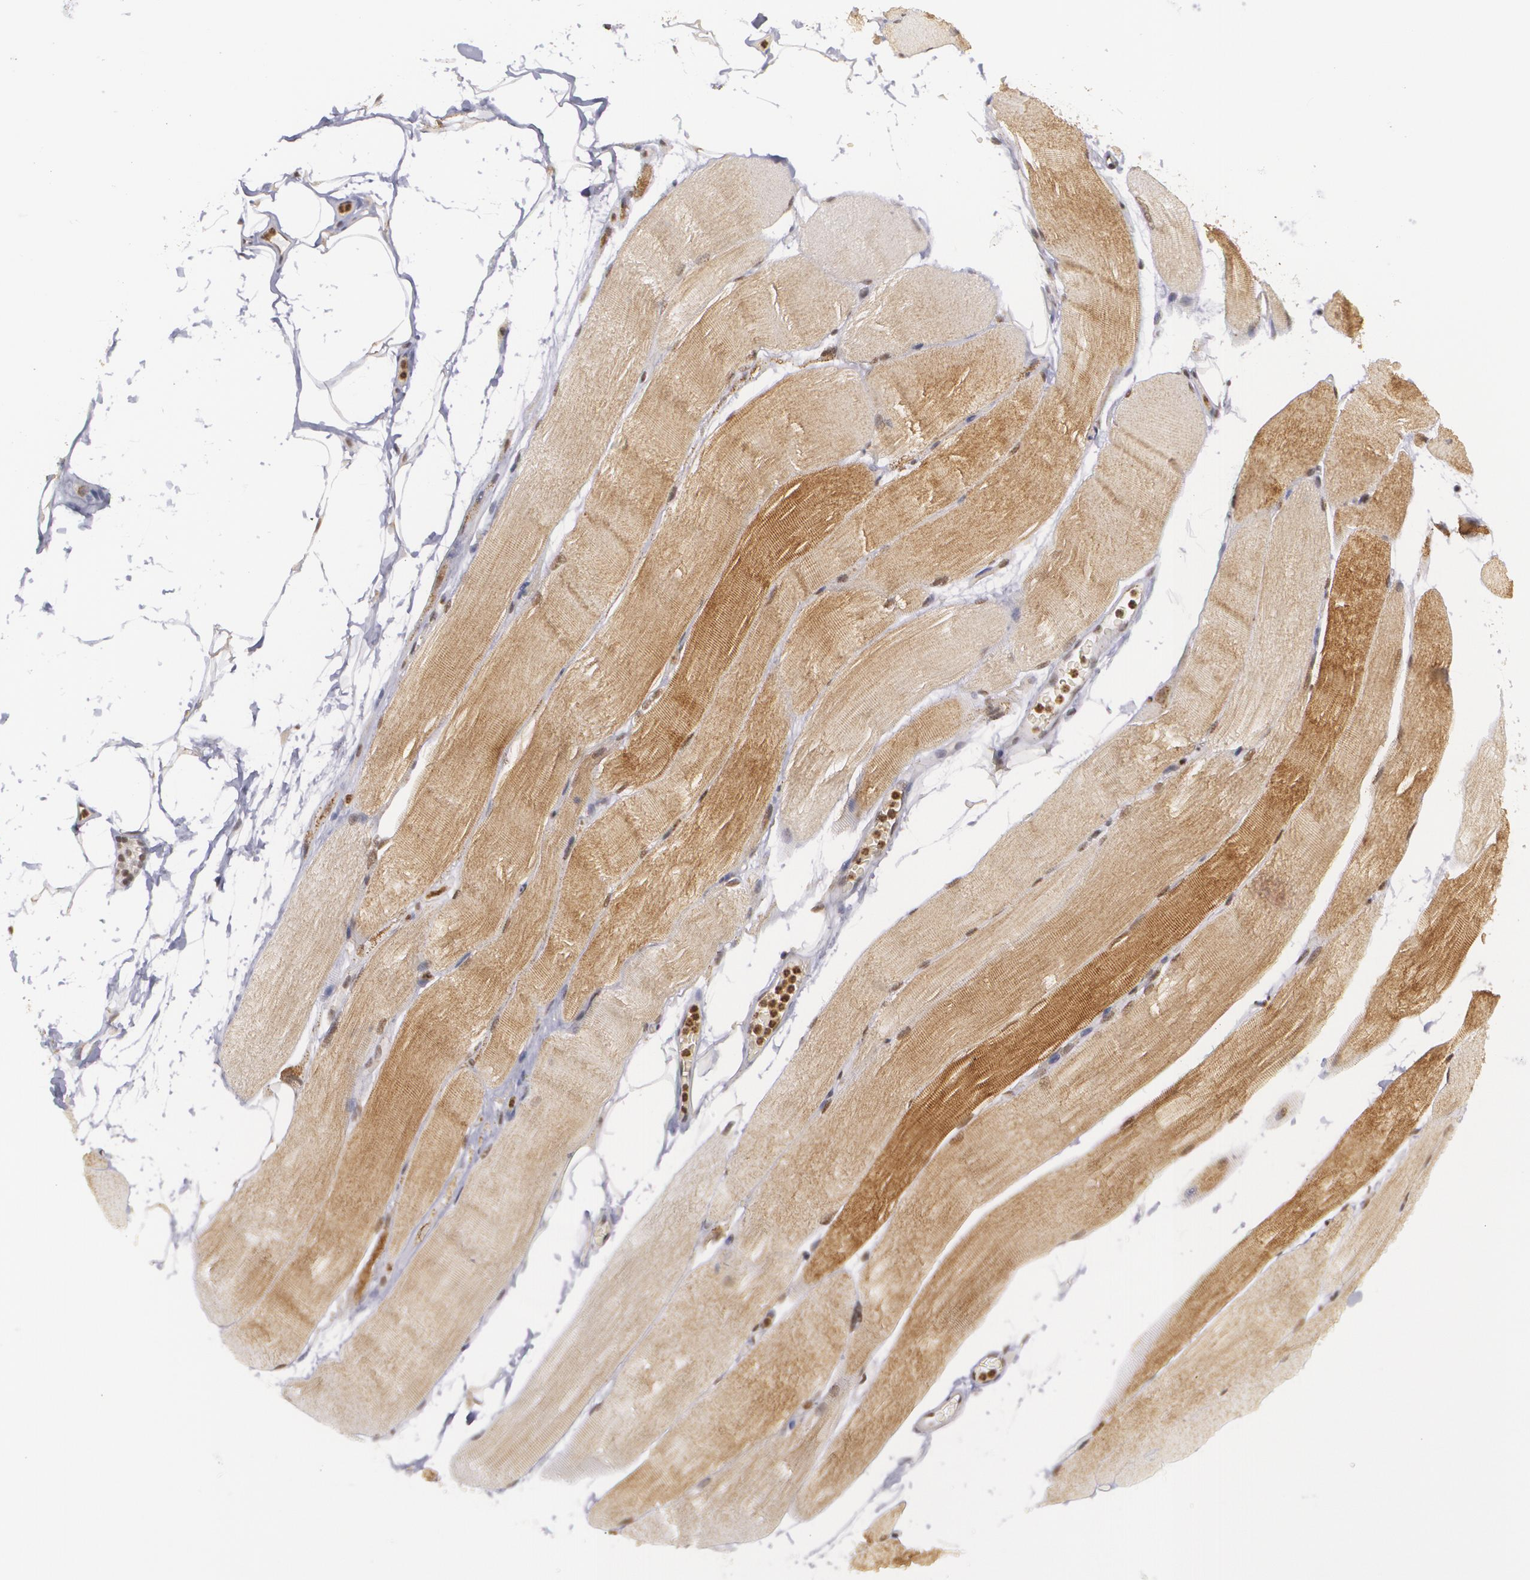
{"staining": {"intensity": "moderate", "quantity": "25%-75%", "location": "cytoplasmic/membranous,nuclear"}, "tissue": "skeletal muscle", "cell_type": "Myocytes", "image_type": "normal", "snomed": [{"axis": "morphology", "description": "Normal tissue, NOS"}, {"axis": "topography", "description": "Skeletal muscle"}, {"axis": "topography", "description": "Parathyroid gland"}], "caption": "DAB immunohistochemical staining of normal skeletal muscle shows moderate cytoplasmic/membranous,nuclear protein positivity in about 25%-75% of myocytes. (Stains: DAB in brown, nuclei in blue, Microscopy: brightfield microscopy at high magnification).", "gene": "MXD1", "patient": {"sex": "female", "age": 37}}